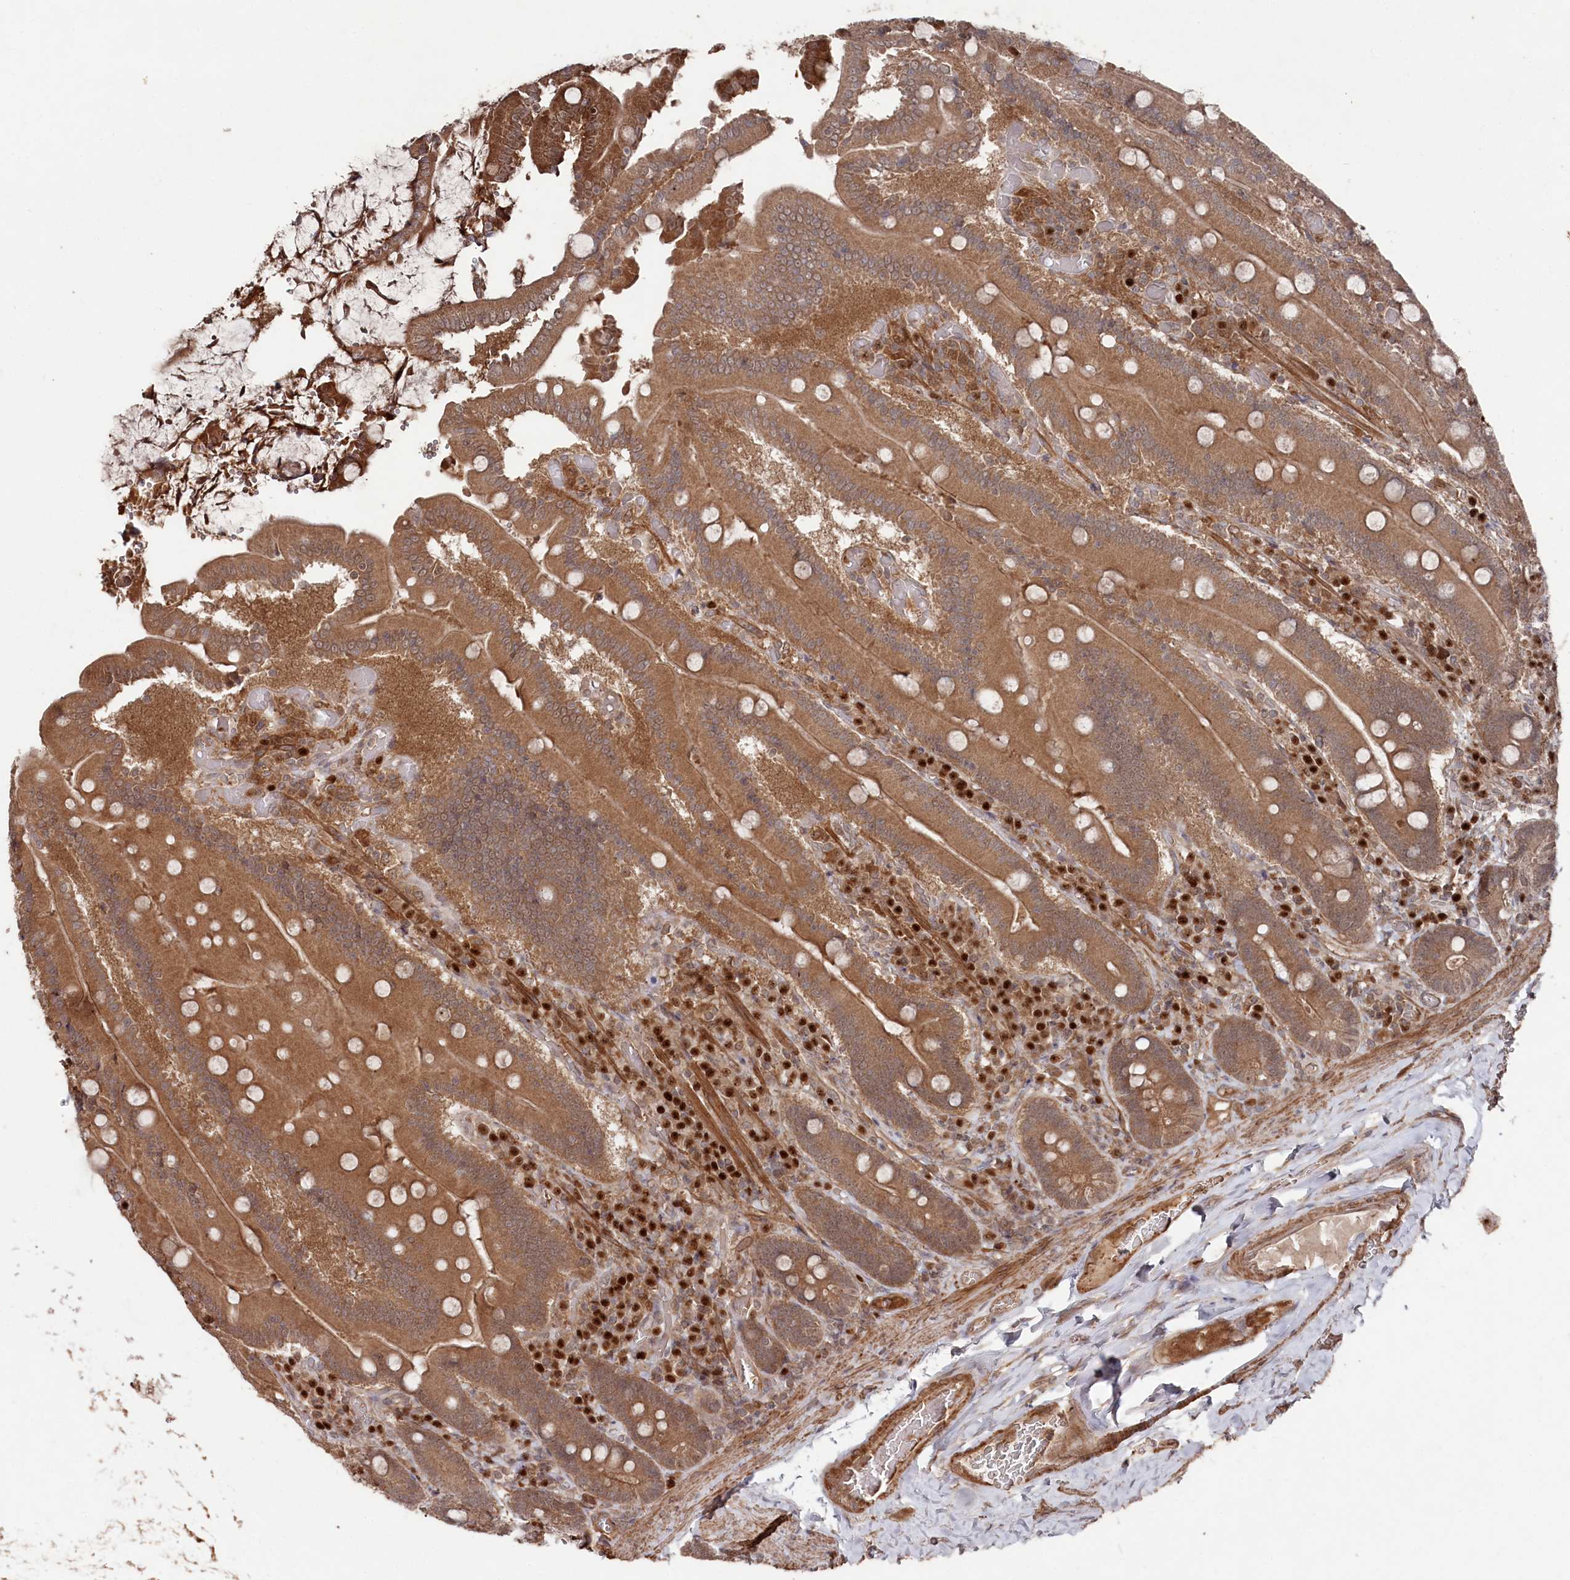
{"staining": {"intensity": "moderate", "quantity": ">75%", "location": "cytoplasmic/membranous,nuclear"}, "tissue": "duodenum", "cell_type": "Glandular cells", "image_type": "normal", "snomed": [{"axis": "morphology", "description": "Normal tissue, NOS"}, {"axis": "topography", "description": "Duodenum"}], "caption": "Protein staining exhibits moderate cytoplasmic/membranous,nuclear positivity in approximately >75% of glandular cells in normal duodenum. (DAB = brown stain, brightfield microscopy at high magnification).", "gene": "BORCS7", "patient": {"sex": "female", "age": 62}}